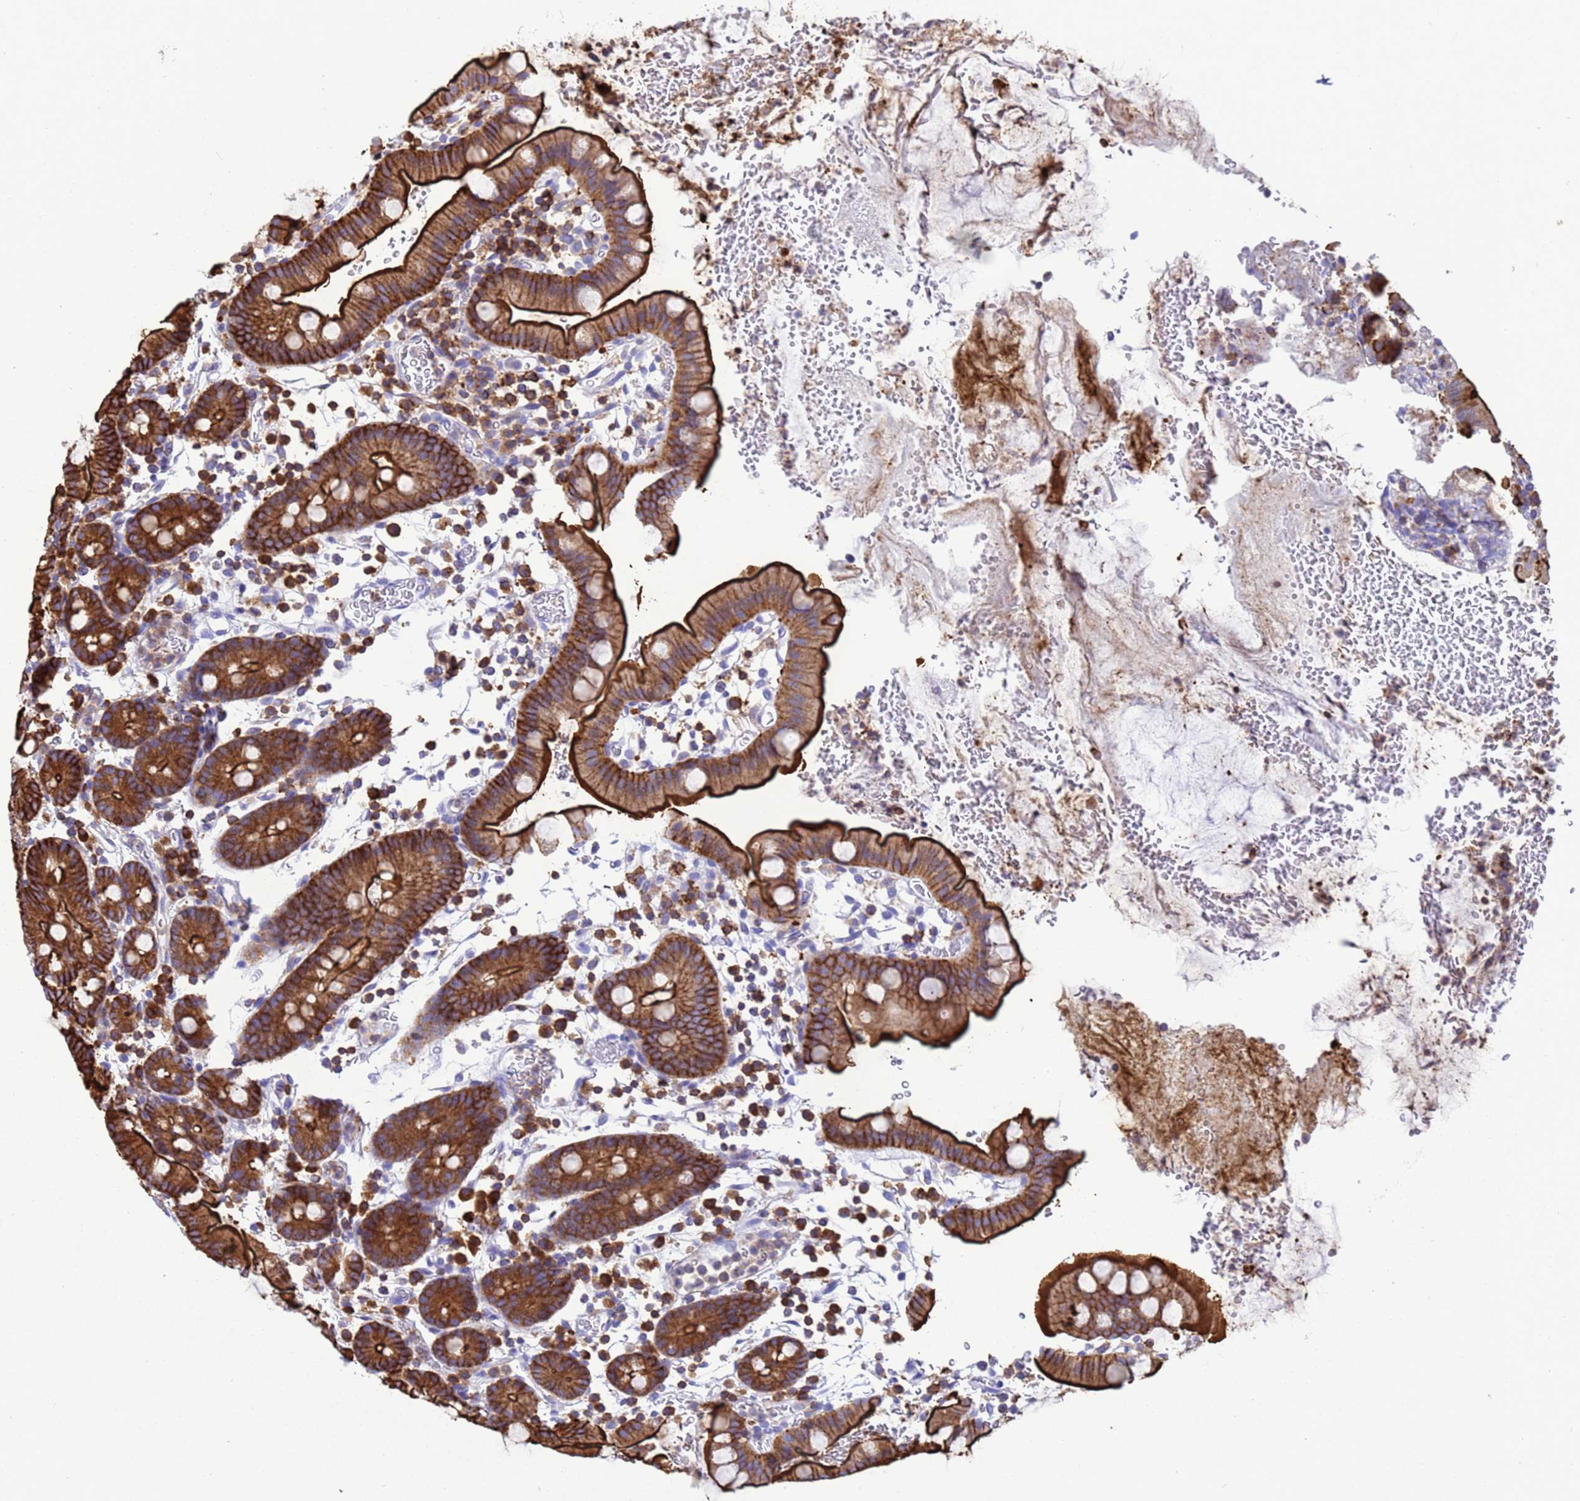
{"staining": {"intensity": "strong", "quantity": ">75%", "location": "cytoplasmic/membranous"}, "tissue": "small intestine", "cell_type": "Glandular cells", "image_type": "normal", "snomed": [{"axis": "morphology", "description": "Normal tissue, NOS"}, {"axis": "topography", "description": "Stomach, upper"}, {"axis": "topography", "description": "Stomach, lower"}, {"axis": "topography", "description": "Small intestine"}], "caption": "Glandular cells reveal strong cytoplasmic/membranous expression in approximately >75% of cells in benign small intestine. (IHC, brightfield microscopy, high magnification).", "gene": "EZR", "patient": {"sex": "male", "age": 68}}